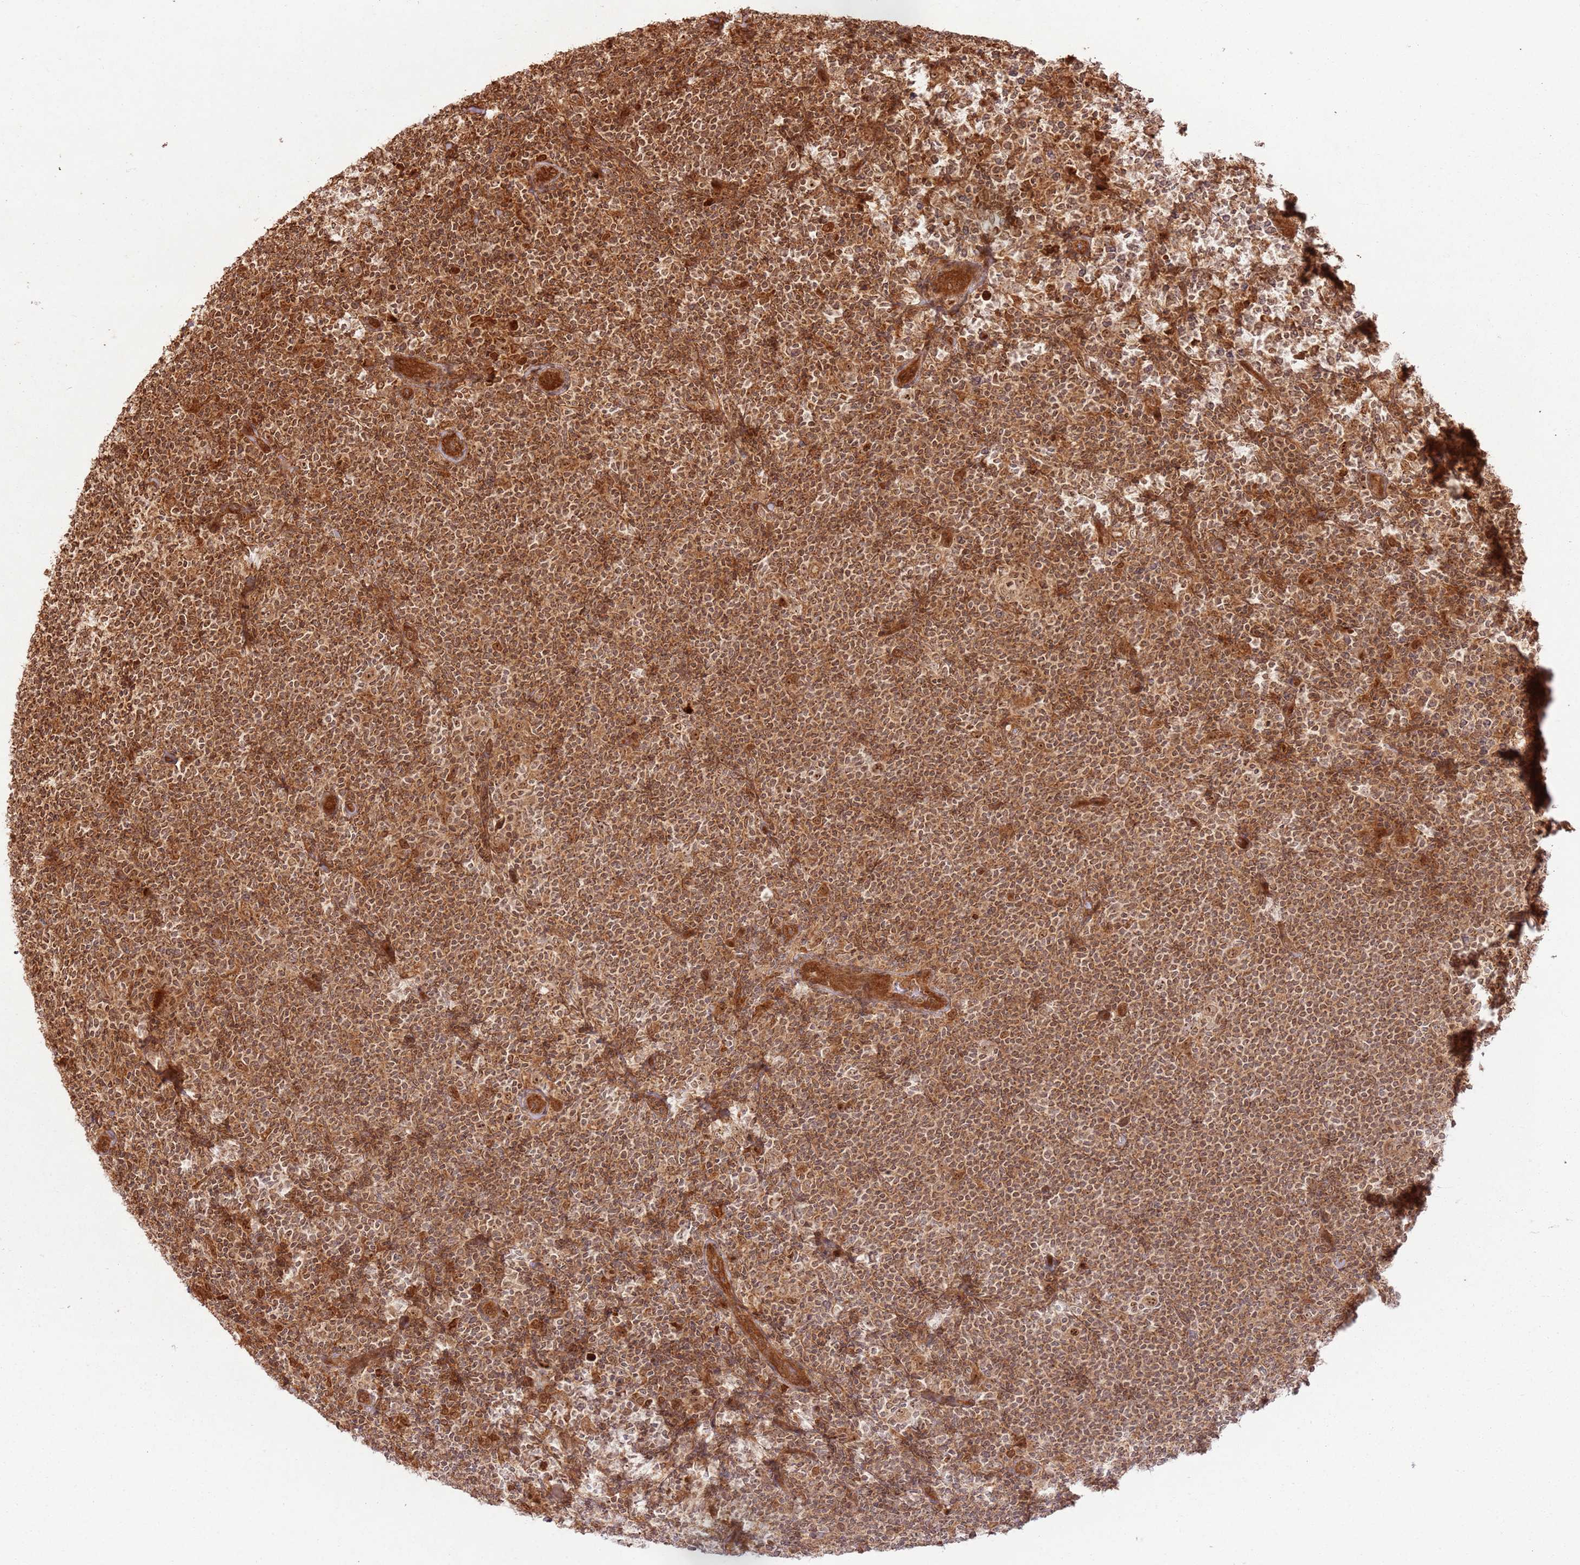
{"staining": {"intensity": "moderate", "quantity": "25%-75%", "location": "nuclear"}, "tissue": "lymphoma", "cell_type": "Tumor cells", "image_type": "cancer", "snomed": [{"axis": "morphology", "description": "Hodgkin's disease, NOS"}, {"axis": "topography", "description": "Lymph node"}], "caption": "Hodgkin's disease tissue displays moderate nuclear positivity in approximately 25%-75% of tumor cells, visualized by immunohistochemistry.", "gene": "TBC1D13", "patient": {"sex": "female", "age": 57}}